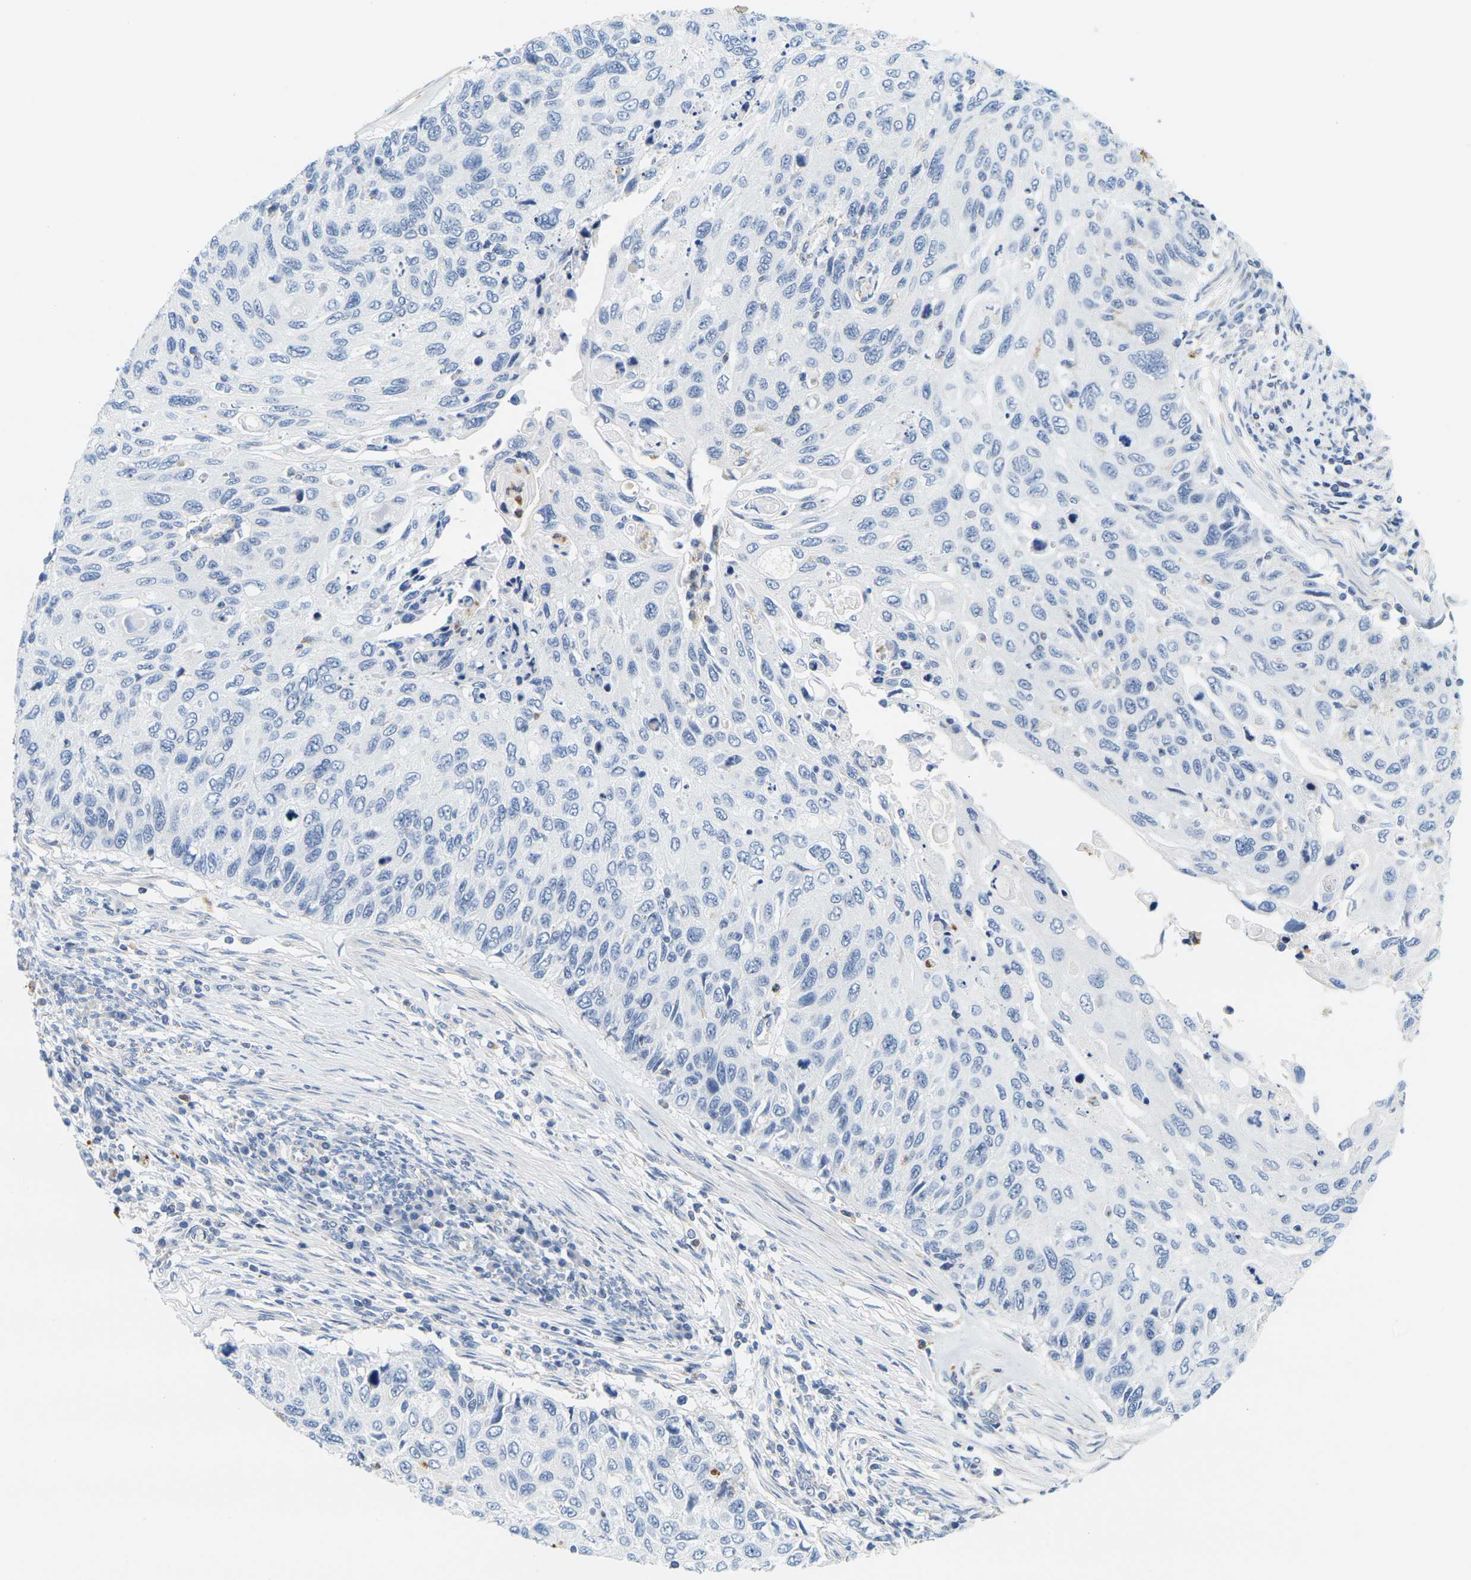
{"staining": {"intensity": "negative", "quantity": "none", "location": "none"}, "tissue": "cervical cancer", "cell_type": "Tumor cells", "image_type": "cancer", "snomed": [{"axis": "morphology", "description": "Squamous cell carcinoma, NOS"}, {"axis": "topography", "description": "Cervix"}], "caption": "DAB immunohistochemical staining of cervical cancer shows no significant positivity in tumor cells.", "gene": "KLK5", "patient": {"sex": "female", "age": 70}}